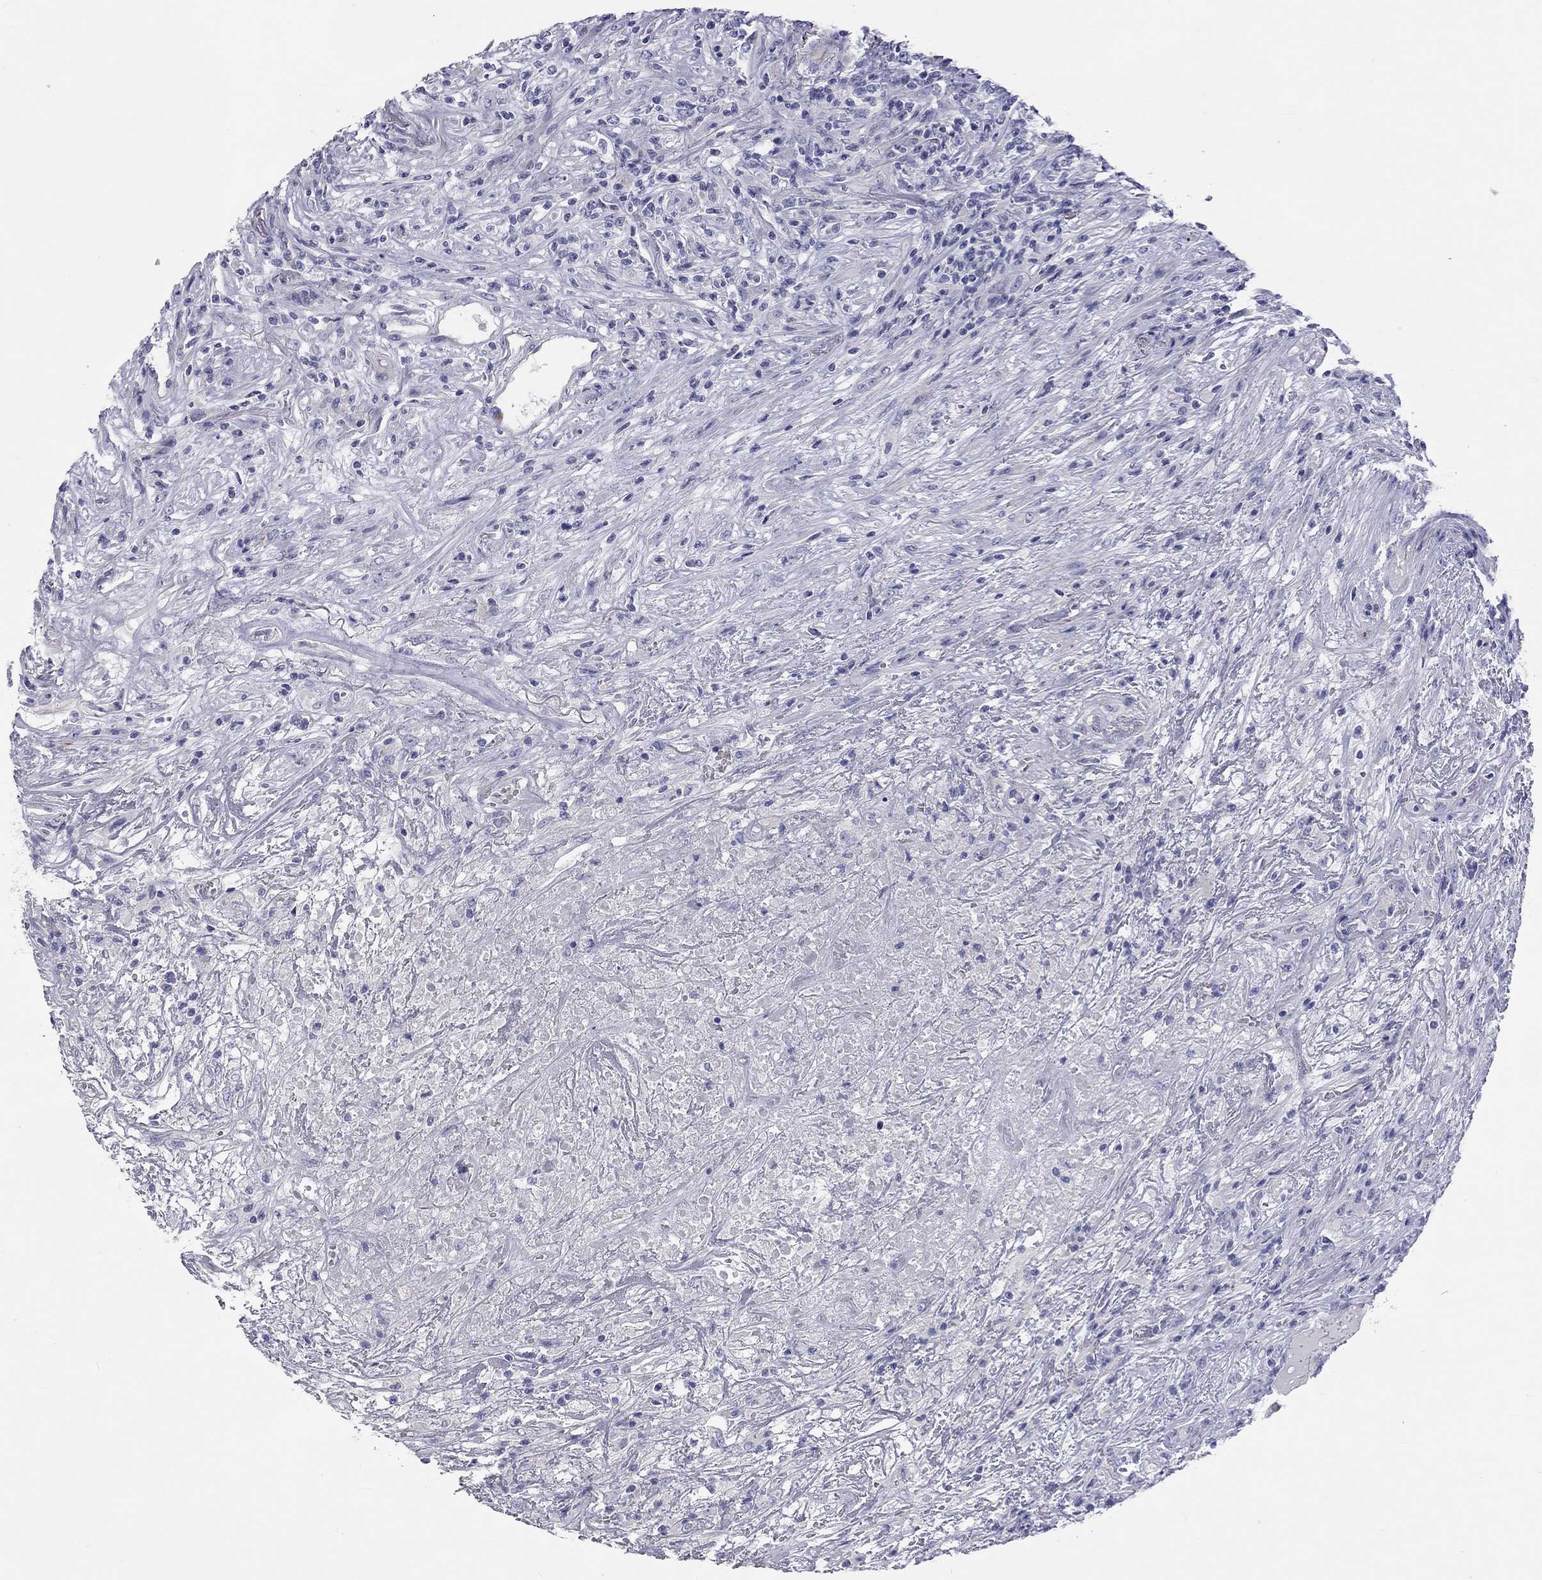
{"staining": {"intensity": "negative", "quantity": "none", "location": "none"}, "tissue": "lymphoma", "cell_type": "Tumor cells", "image_type": "cancer", "snomed": [{"axis": "morphology", "description": "Malignant lymphoma, non-Hodgkin's type, High grade"}, {"axis": "topography", "description": "Lung"}], "caption": "IHC photomicrograph of neoplastic tissue: human high-grade malignant lymphoma, non-Hodgkin's type stained with DAB displays no significant protein staining in tumor cells.", "gene": "PCDHGC5", "patient": {"sex": "male", "age": 79}}